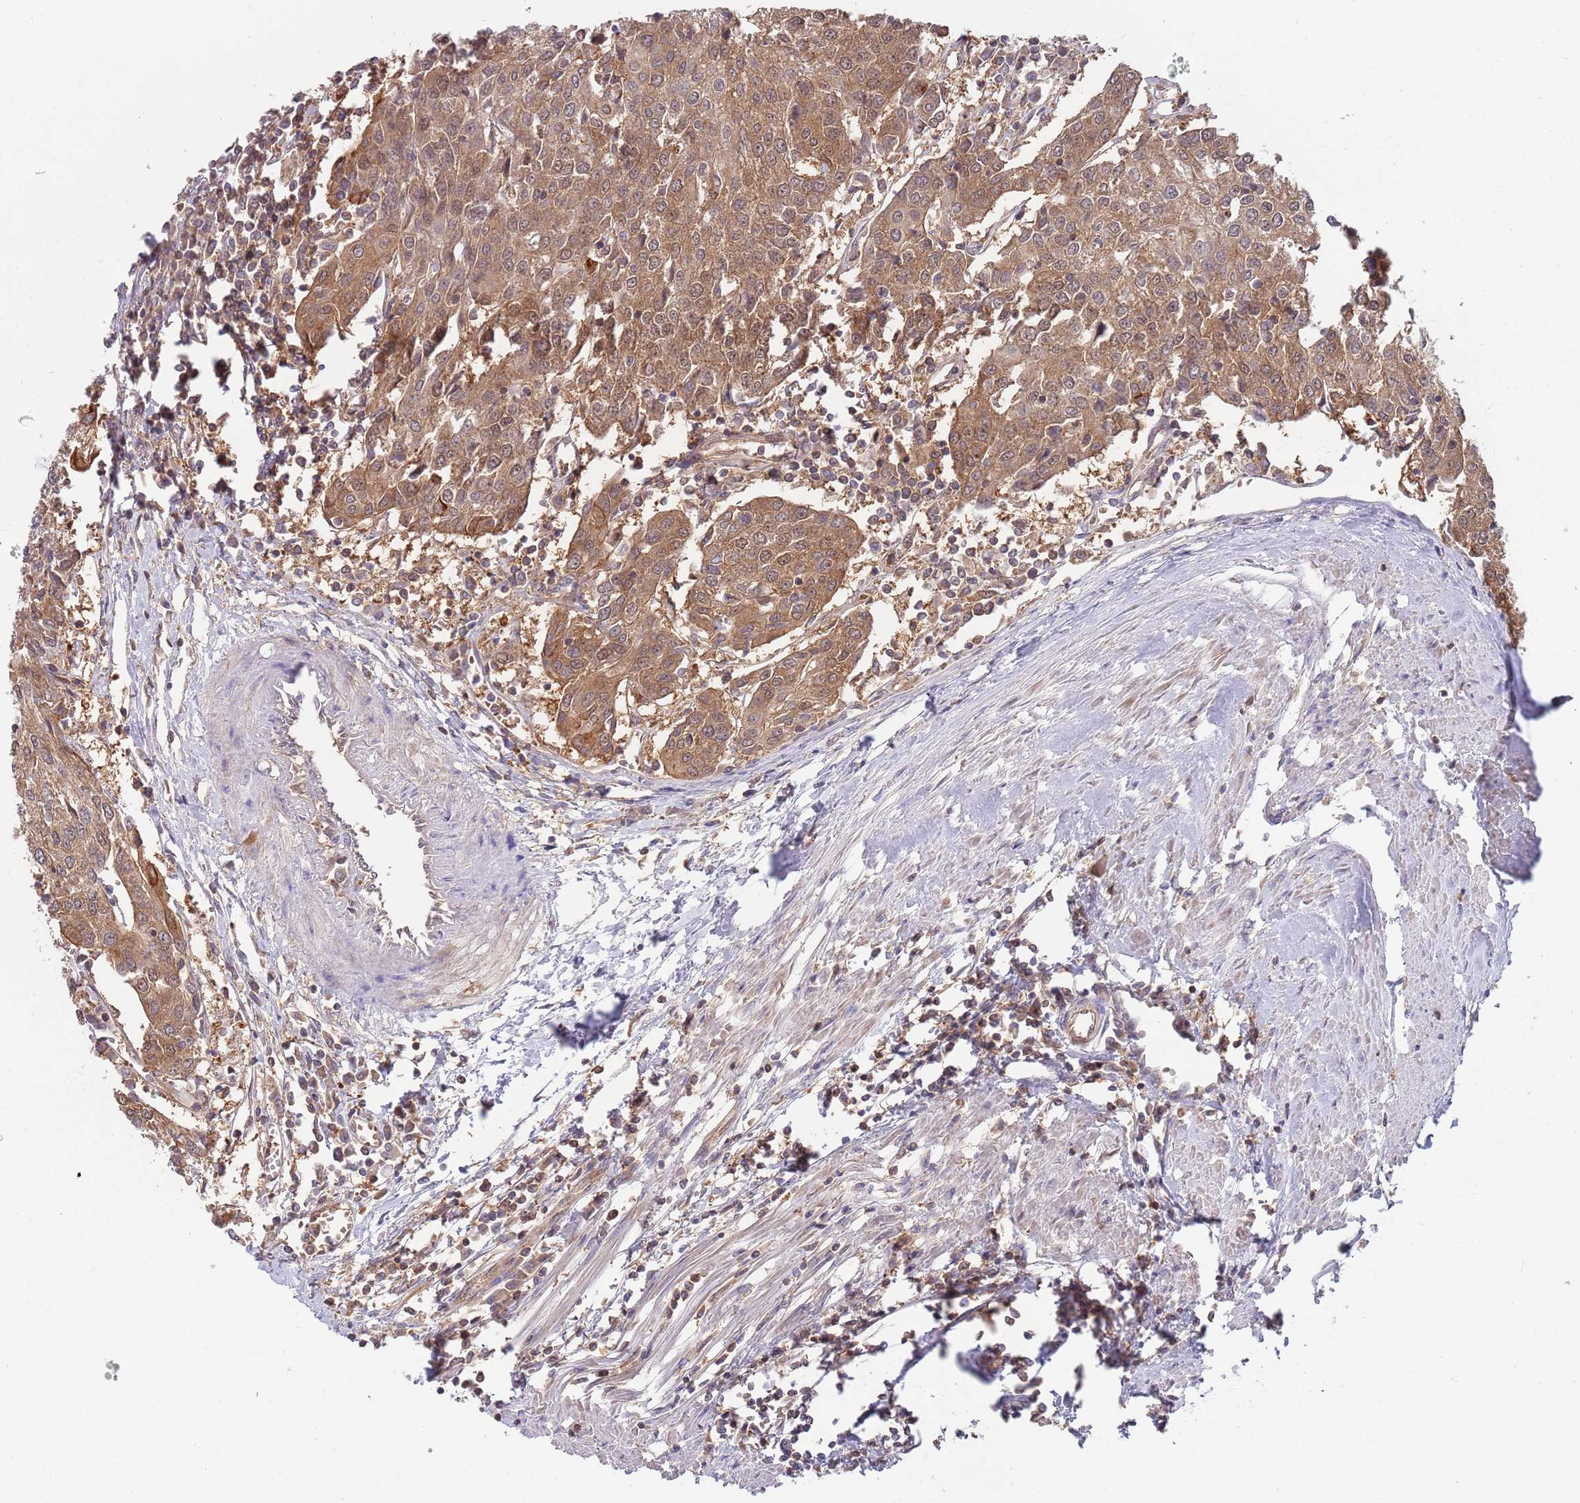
{"staining": {"intensity": "moderate", "quantity": ">75%", "location": "cytoplasmic/membranous"}, "tissue": "urothelial cancer", "cell_type": "Tumor cells", "image_type": "cancer", "snomed": [{"axis": "morphology", "description": "Urothelial carcinoma, High grade"}, {"axis": "topography", "description": "Urinary bladder"}], "caption": "Urothelial carcinoma (high-grade) was stained to show a protein in brown. There is medium levels of moderate cytoplasmic/membranous staining in approximately >75% of tumor cells. Immunohistochemistry (ihc) stains the protein of interest in brown and the nuclei are stained blue.", "gene": "GSDMD", "patient": {"sex": "female", "age": 85}}